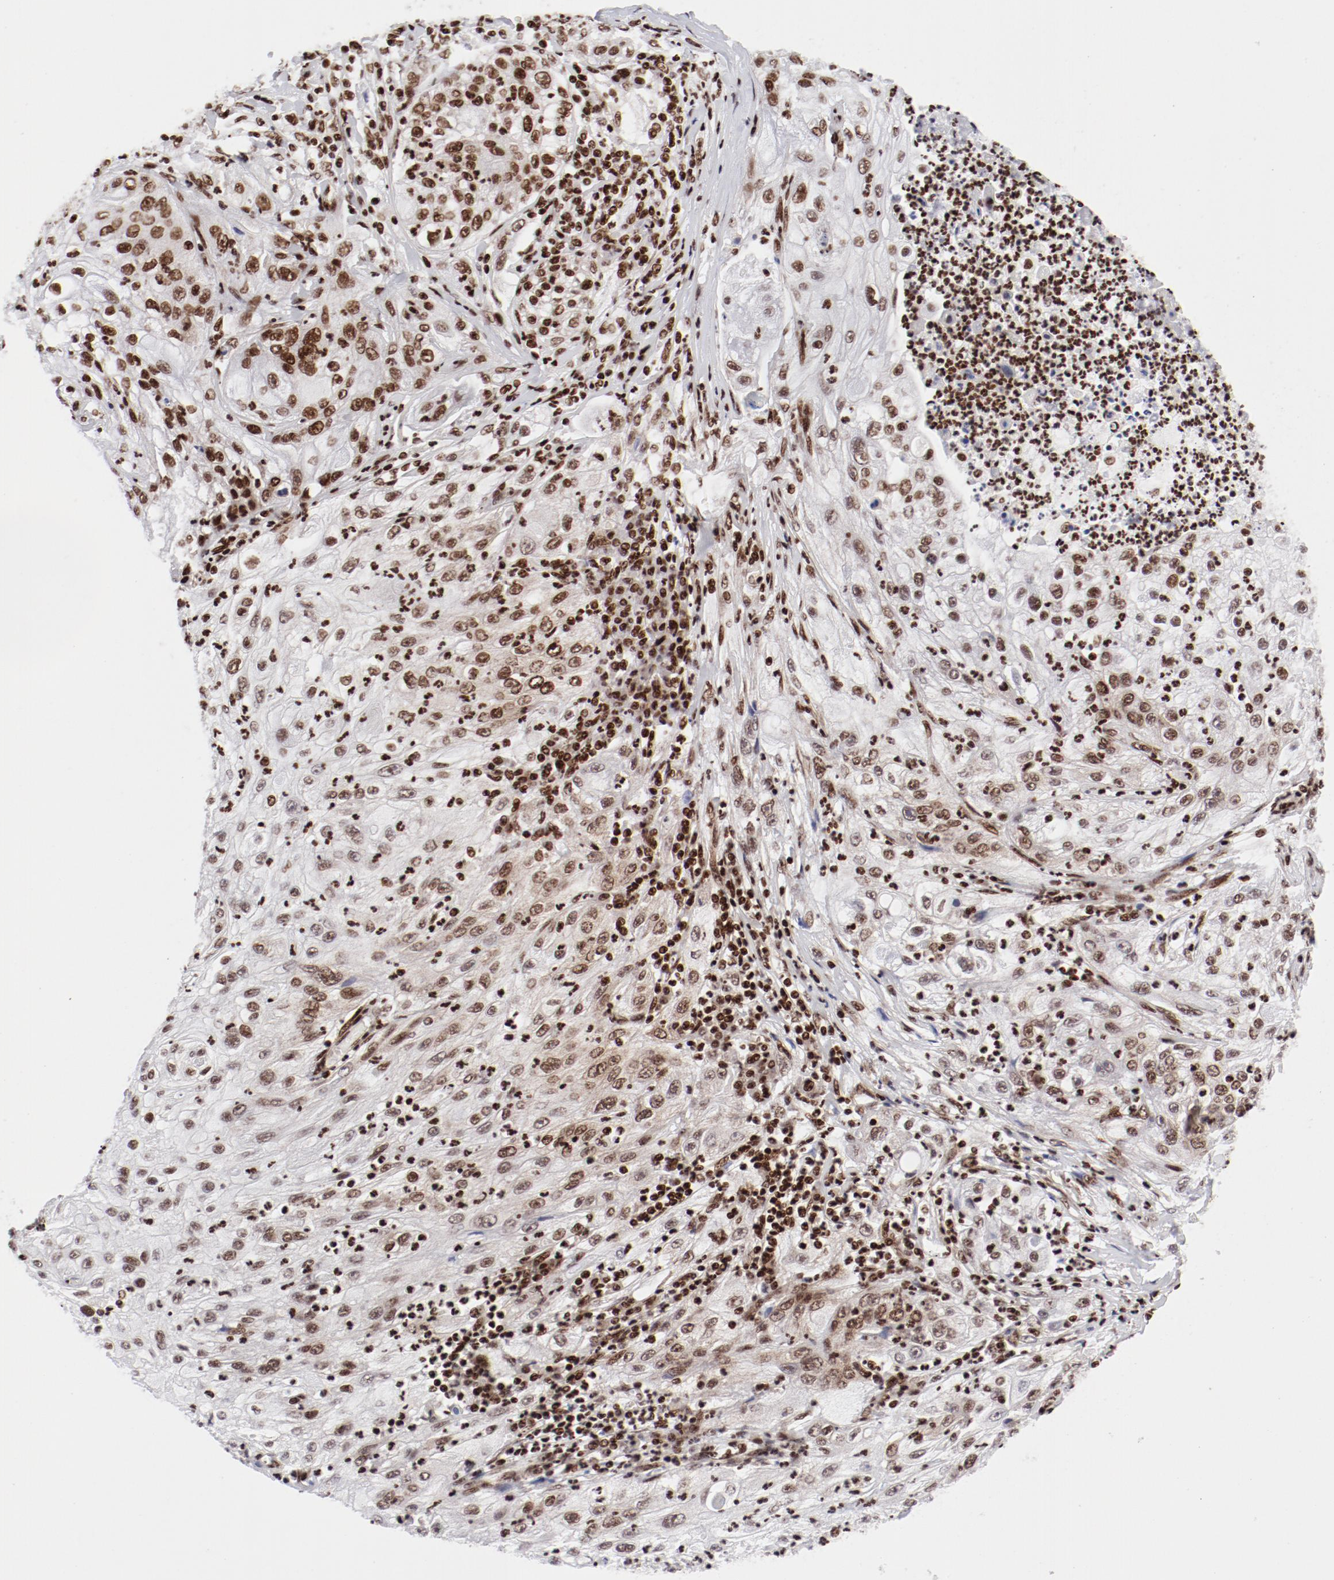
{"staining": {"intensity": "strong", "quantity": ">75%", "location": "nuclear"}, "tissue": "lung cancer", "cell_type": "Tumor cells", "image_type": "cancer", "snomed": [{"axis": "morphology", "description": "Inflammation, NOS"}, {"axis": "morphology", "description": "Squamous cell carcinoma, NOS"}, {"axis": "topography", "description": "Lymph node"}, {"axis": "topography", "description": "Soft tissue"}, {"axis": "topography", "description": "Lung"}], "caption": "Lung cancer was stained to show a protein in brown. There is high levels of strong nuclear staining in about >75% of tumor cells.", "gene": "NFYB", "patient": {"sex": "male", "age": 66}}